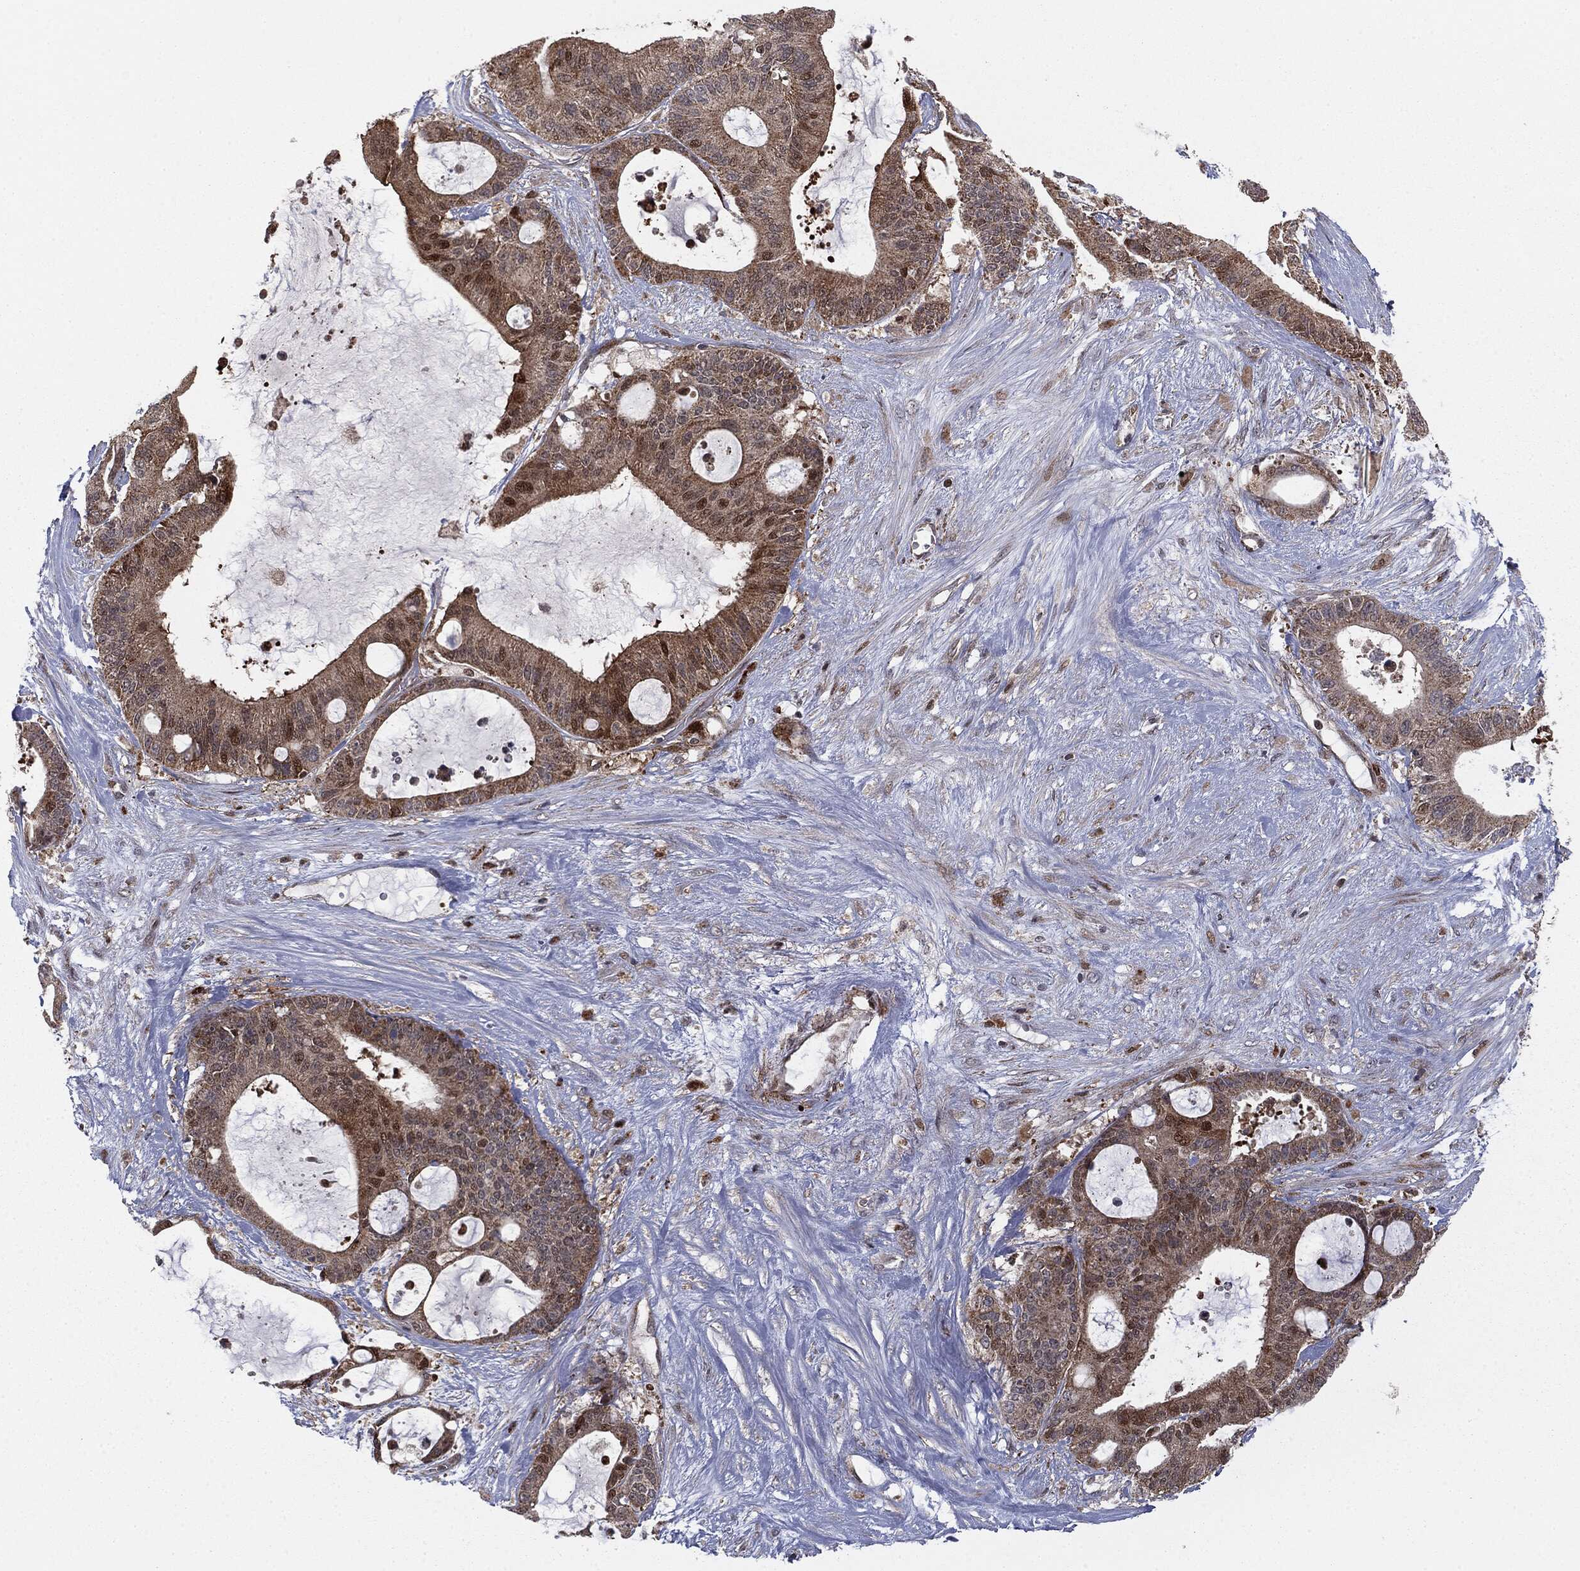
{"staining": {"intensity": "weak", "quantity": ">75%", "location": "cytoplasmic/membranous"}, "tissue": "liver cancer", "cell_type": "Tumor cells", "image_type": "cancer", "snomed": [{"axis": "morphology", "description": "Normal tissue, NOS"}, {"axis": "morphology", "description": "Cholangiocarcinoma"}, {"axis": "topography", "description": "Liver"}, {"axis": "topography", "description": "Peripheral nerve tissue"}], "caption": "An image of human liver cholangiocarcinoma stained for a protein shows weak cytoplasmic/membranous brown staining in tumor cells.", "gene": "PTEN", "patient": {"sex": "female", "age": 73}}